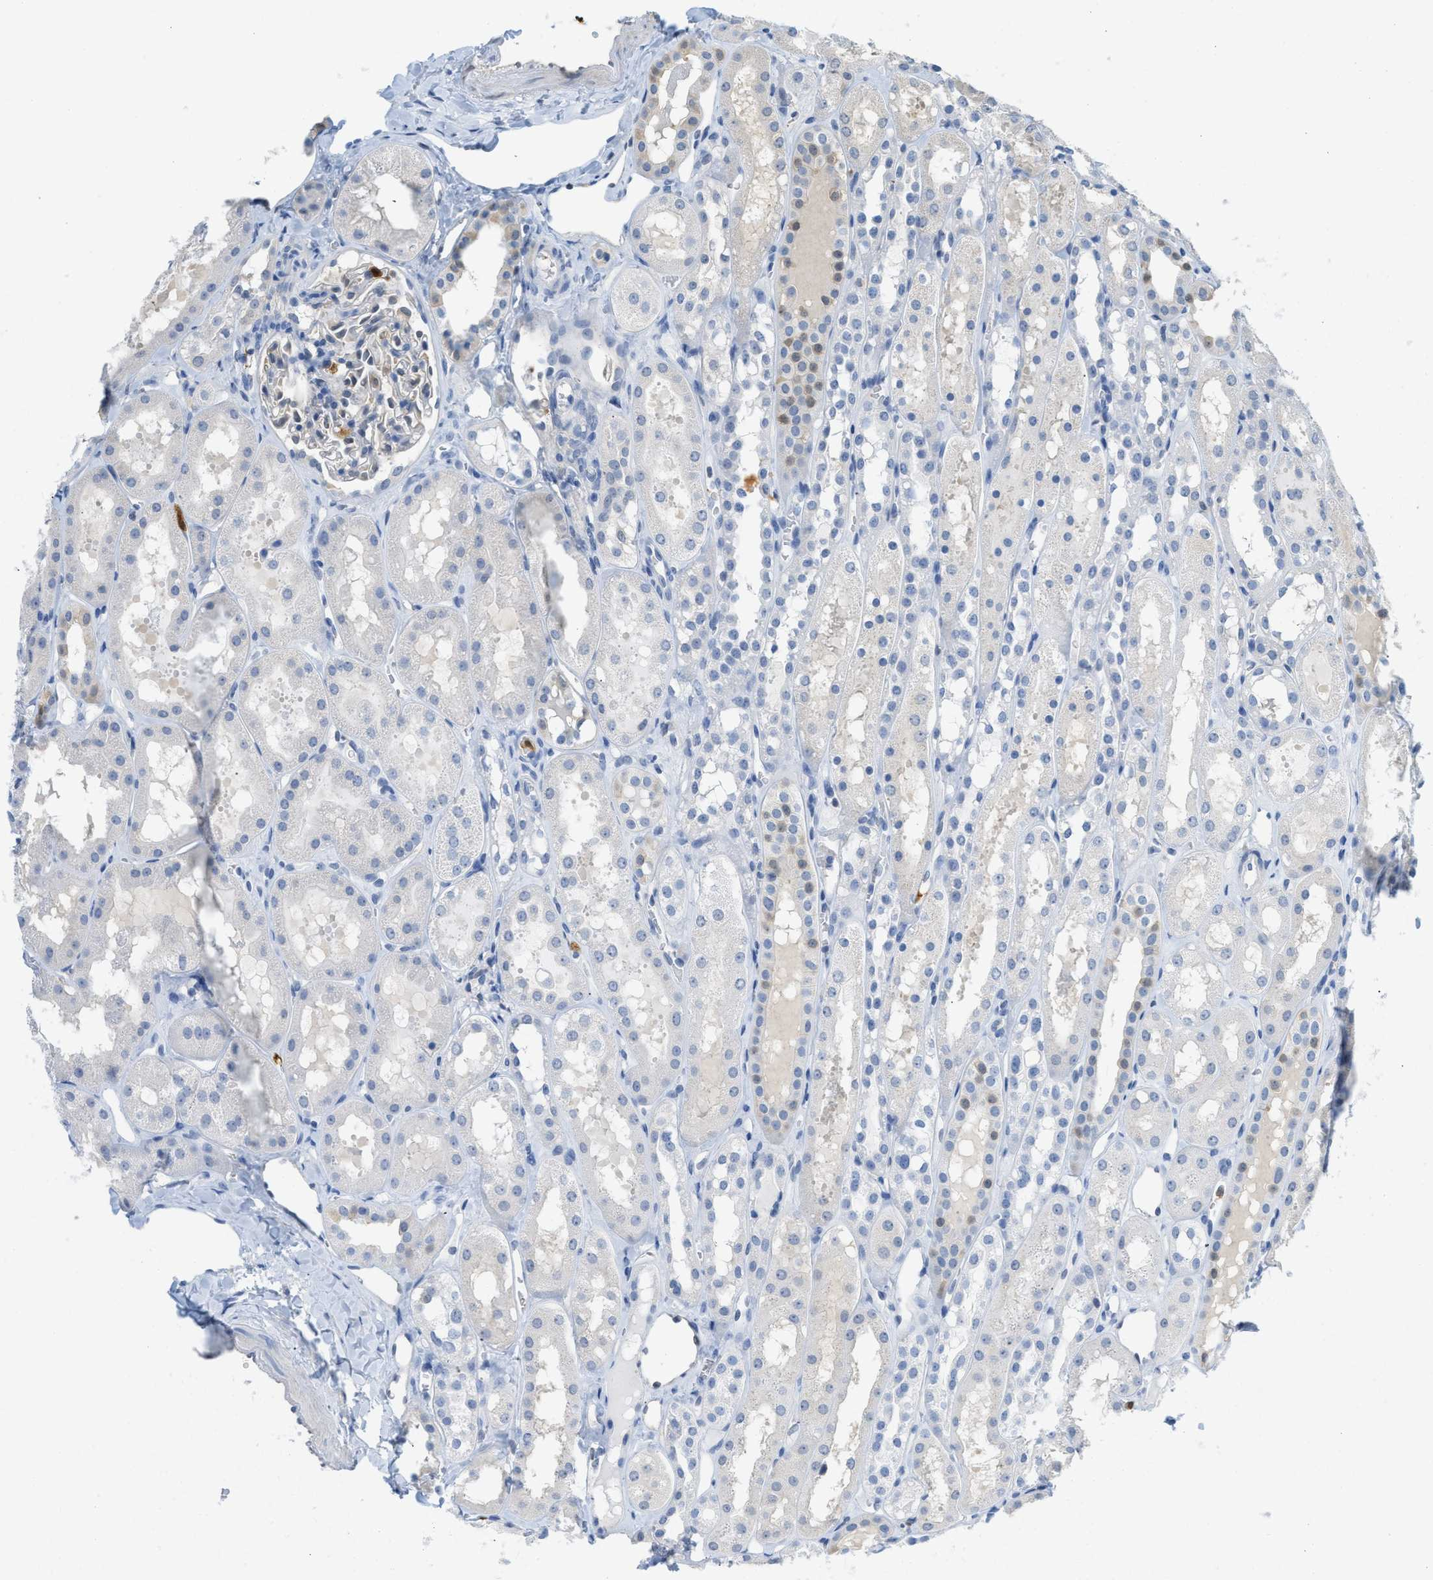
{"staining": {"intensity": "negative", "quantity": "none", "location": "none"}, "tissue": "kidney", "cell_type": "Cells in glomeruli", "image_type": "normal", "snomed": [{"axis": "morphology", "description": "Normal tissue, NOS"}, {"axis": "topography", "description": "Kidney"}, {"axis": "topography", "description": "Urinary bladder"}], "caption": "This is an immunohistochemistry photomicrograph of unremarkable human kidney. There is no expression in cells in glomeruli.", "gene": "SERPINB1", "patient": {"sex": "male", "age": 16}}